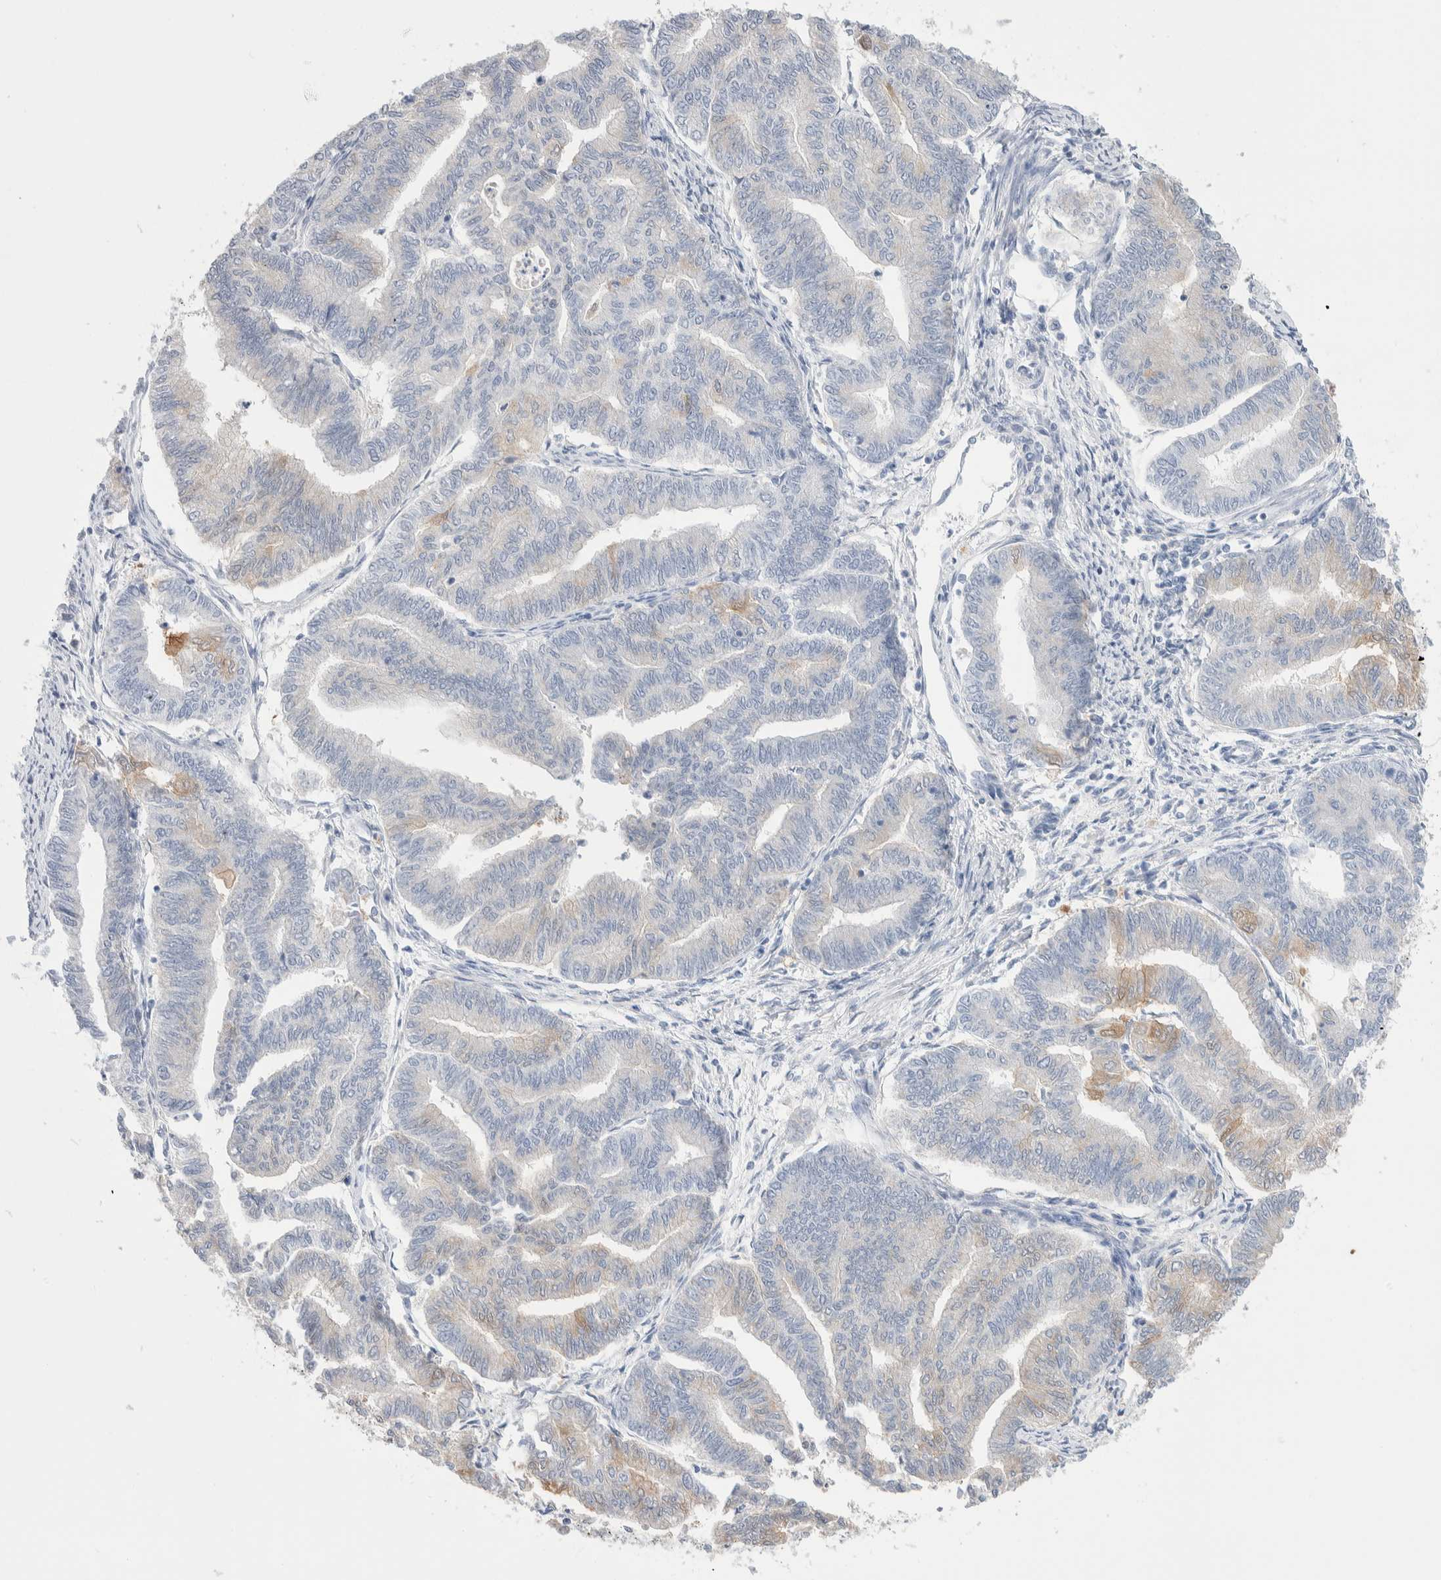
{"staining": {"intensity": "weak", "quantity": "<25%", "location": "cytoplasmic/membranous"}, "tissue": "endometrial cancer", "cell_type": "Tumor cells", "image_type": "cancer", "snomed": [{"axis": "morphology", "description": "Adenocarcinoma, NOS"}, {"axis": "topography", "description": "Endometrium"}], "caption": "Immunohistochemistry histopathology image of neoplastic tissue: adenocarcinoma (endometrial) stained with DAB shows no significant protein expression in tumor cells.", "gene": "GDA", "patient": {"sex": "female", "age": 79}}